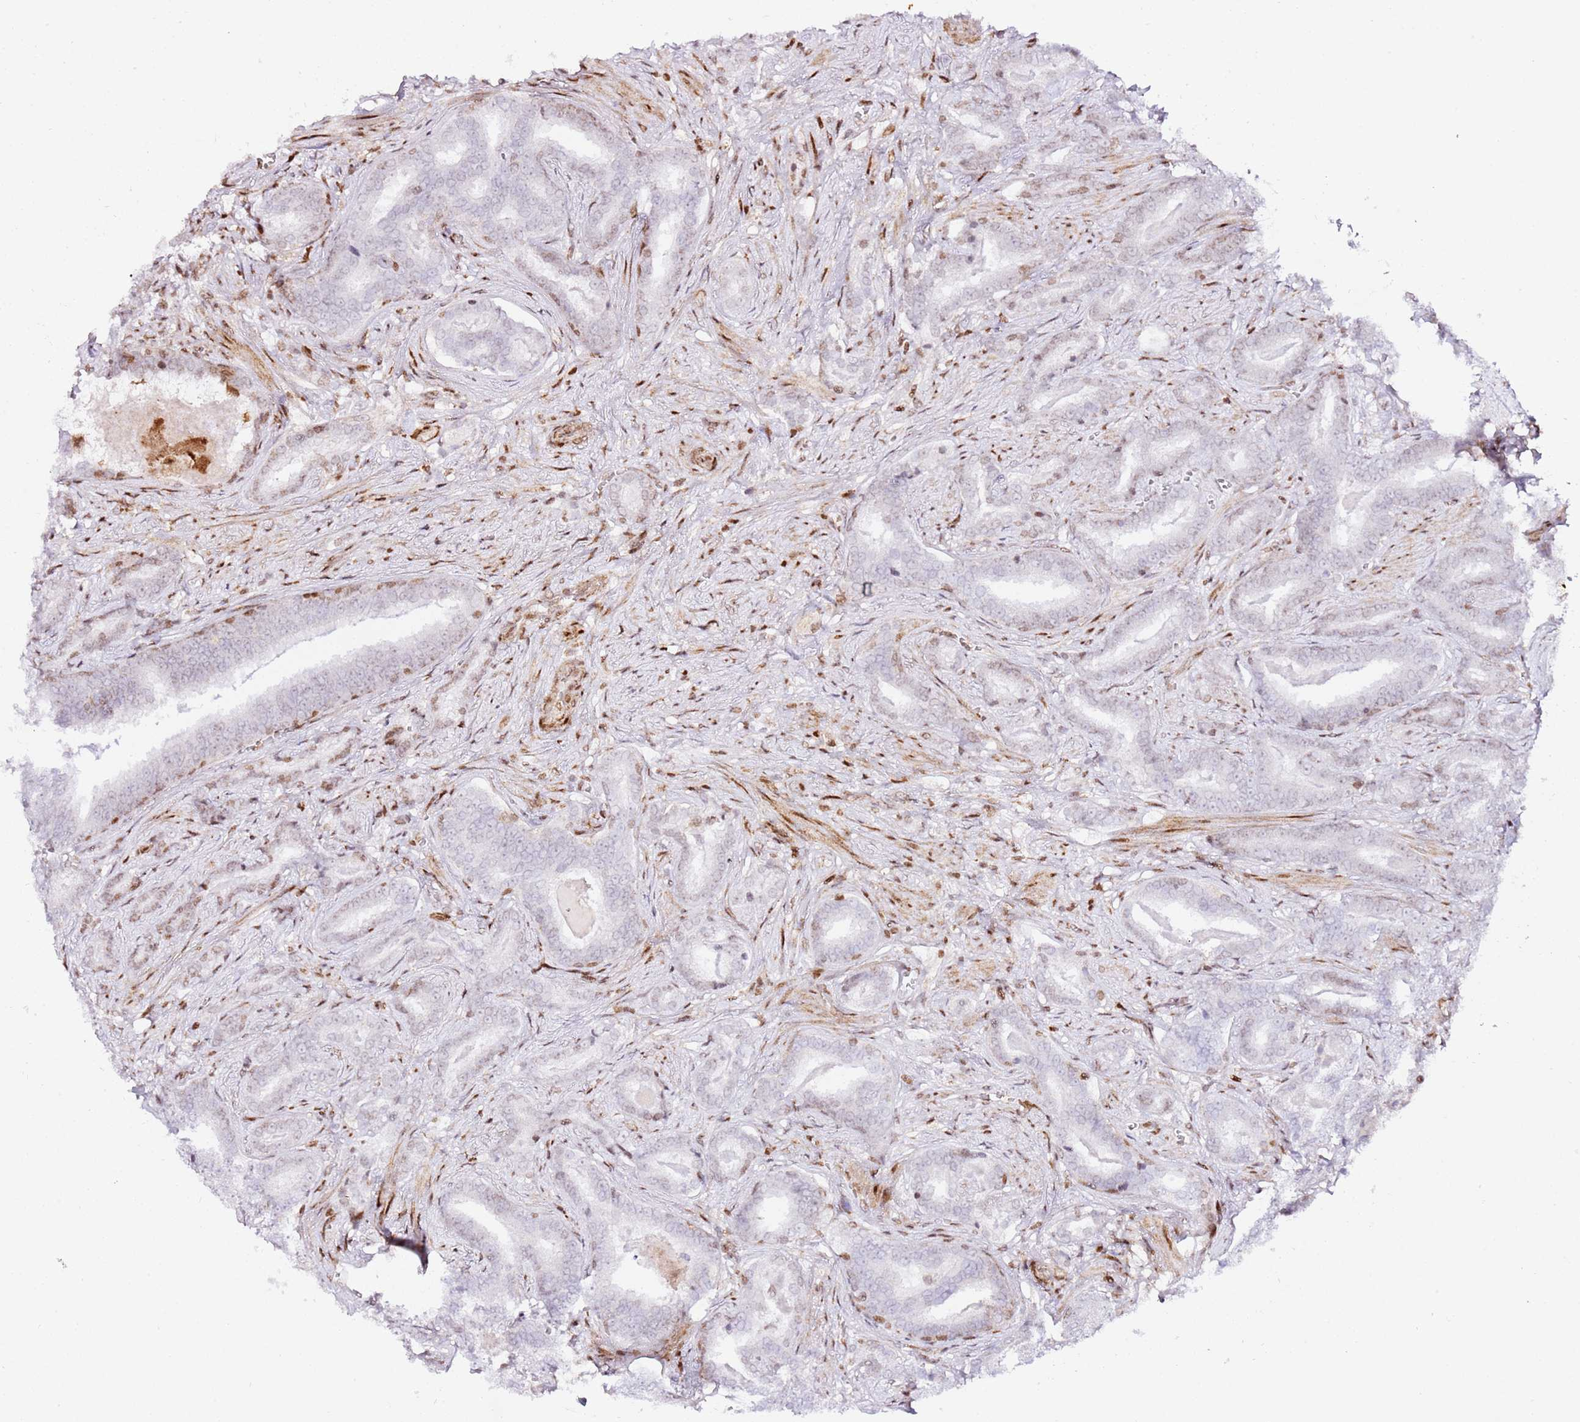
{"staining": {"intensity": "negative", "quantity": "none", "location": "none"}, "tissue": "prostate cancer", "cell_type": "Tumor cells", "image_type": "cancer", "snomed": [{"axis": "morphology", "description": "Adenocarcinoma, High grade"}, {"axis": "topography", "description": "Prostate"}], "caption": "This micrograph is of prostate cancer stained with immunohistochemistry (IHC) to label a protein in brown with the nuclei are counter-stained blue. There is no staining in tumor cells.", "gene": "GBP2", "patient": {"sex": "male", "age": 67}}